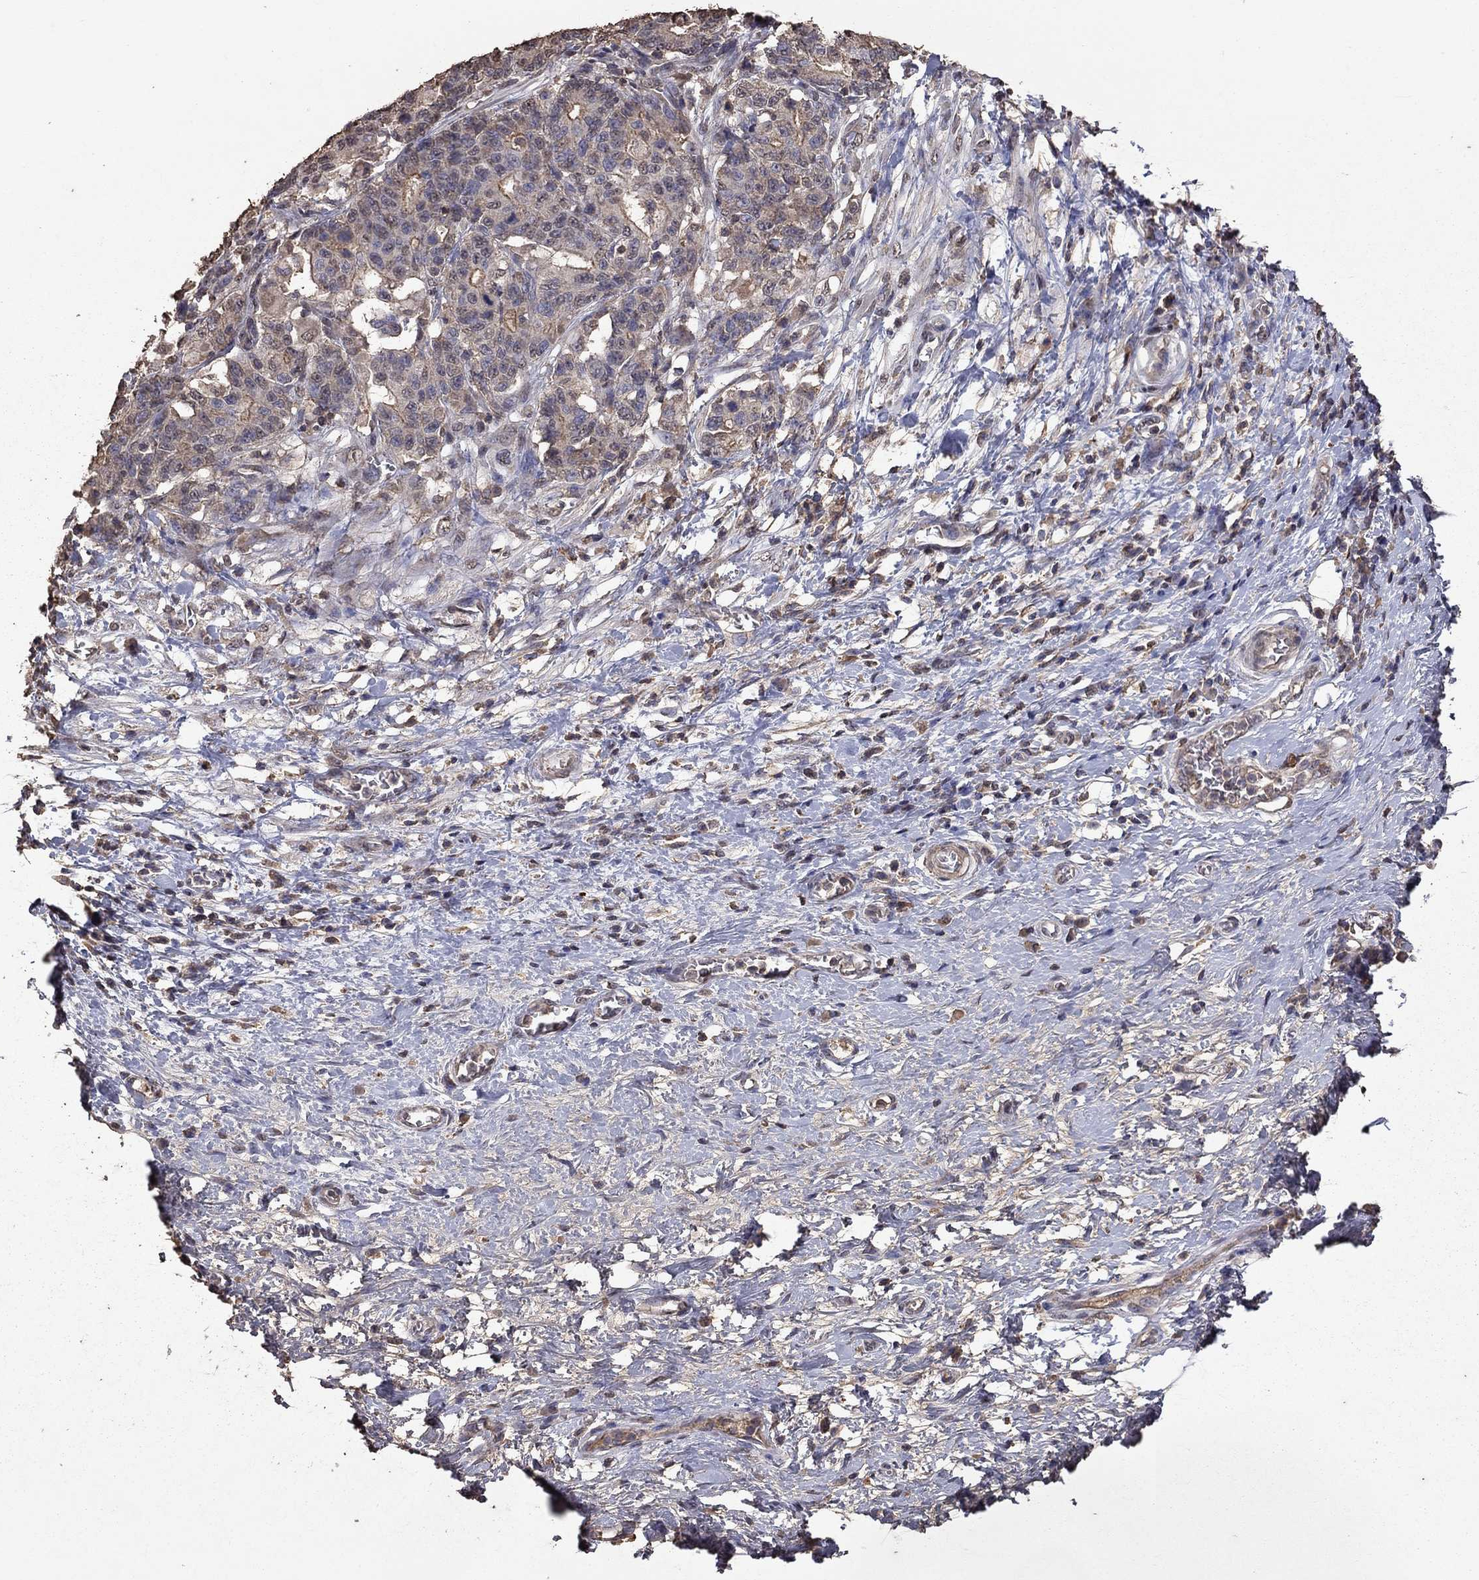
{"staining": {"intensity": "negative", "quantity": "none", "location": "none"}, "tissue": "stomach cancer", "cell_type": "Tumor cells", "image_type": "cancer", "snomed": [{"axis": "morphology", "description": "Normal tissue, NOS"}, {"axis": "morphology", "description": "Adenocarcinoma, NOS"}, {"axis": "topography", "description": "Stomach"}], "caption": "This is a histopathology image of immunohistochemistry staining of stomach cancer, which shows no expression in tumor cells.", "gene": "SERPINA5", "patient": {"sex": "female", "age": 64}}